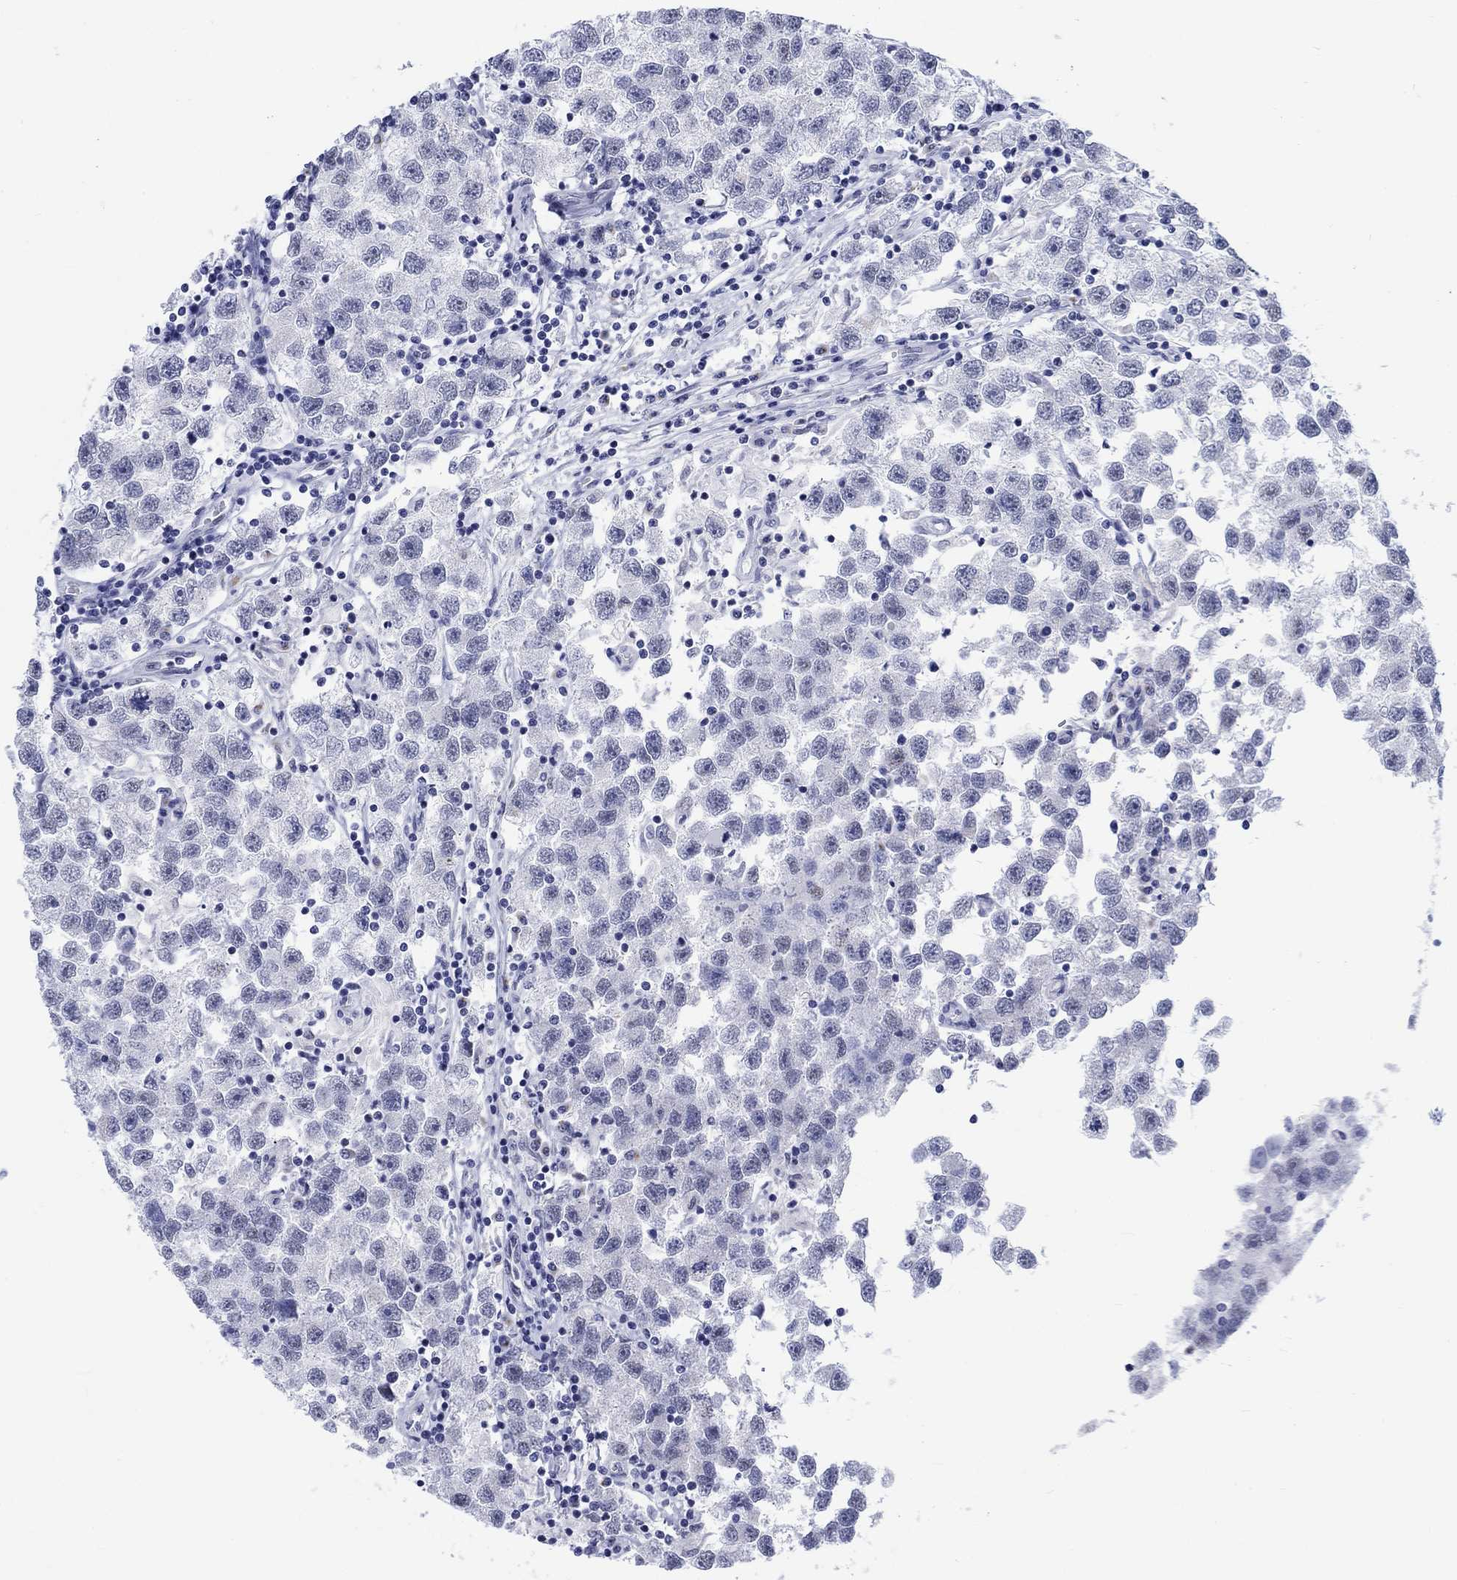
{"staining": {"intensity": "negative", "quantity": "none", "location": "none"}, "tissue": "testis cancer", "cell_type": "Tumor cells", "image_type": "cancer", "snomed": [{"axis": "morphology", "description": "Seminoma, NOS"}, {"axis": "topography", "description": "Testis"}], "caption": "High magnification brightfield microscopy of seminoma (testis) stained with DAB (3,3'-diaminobenzidine) (brown) and counterstained with hematoxylin (blue): tumor cells show no significant positivity.", "gene": "KRT76", "patient": {"sex": "male", "age": 26}}